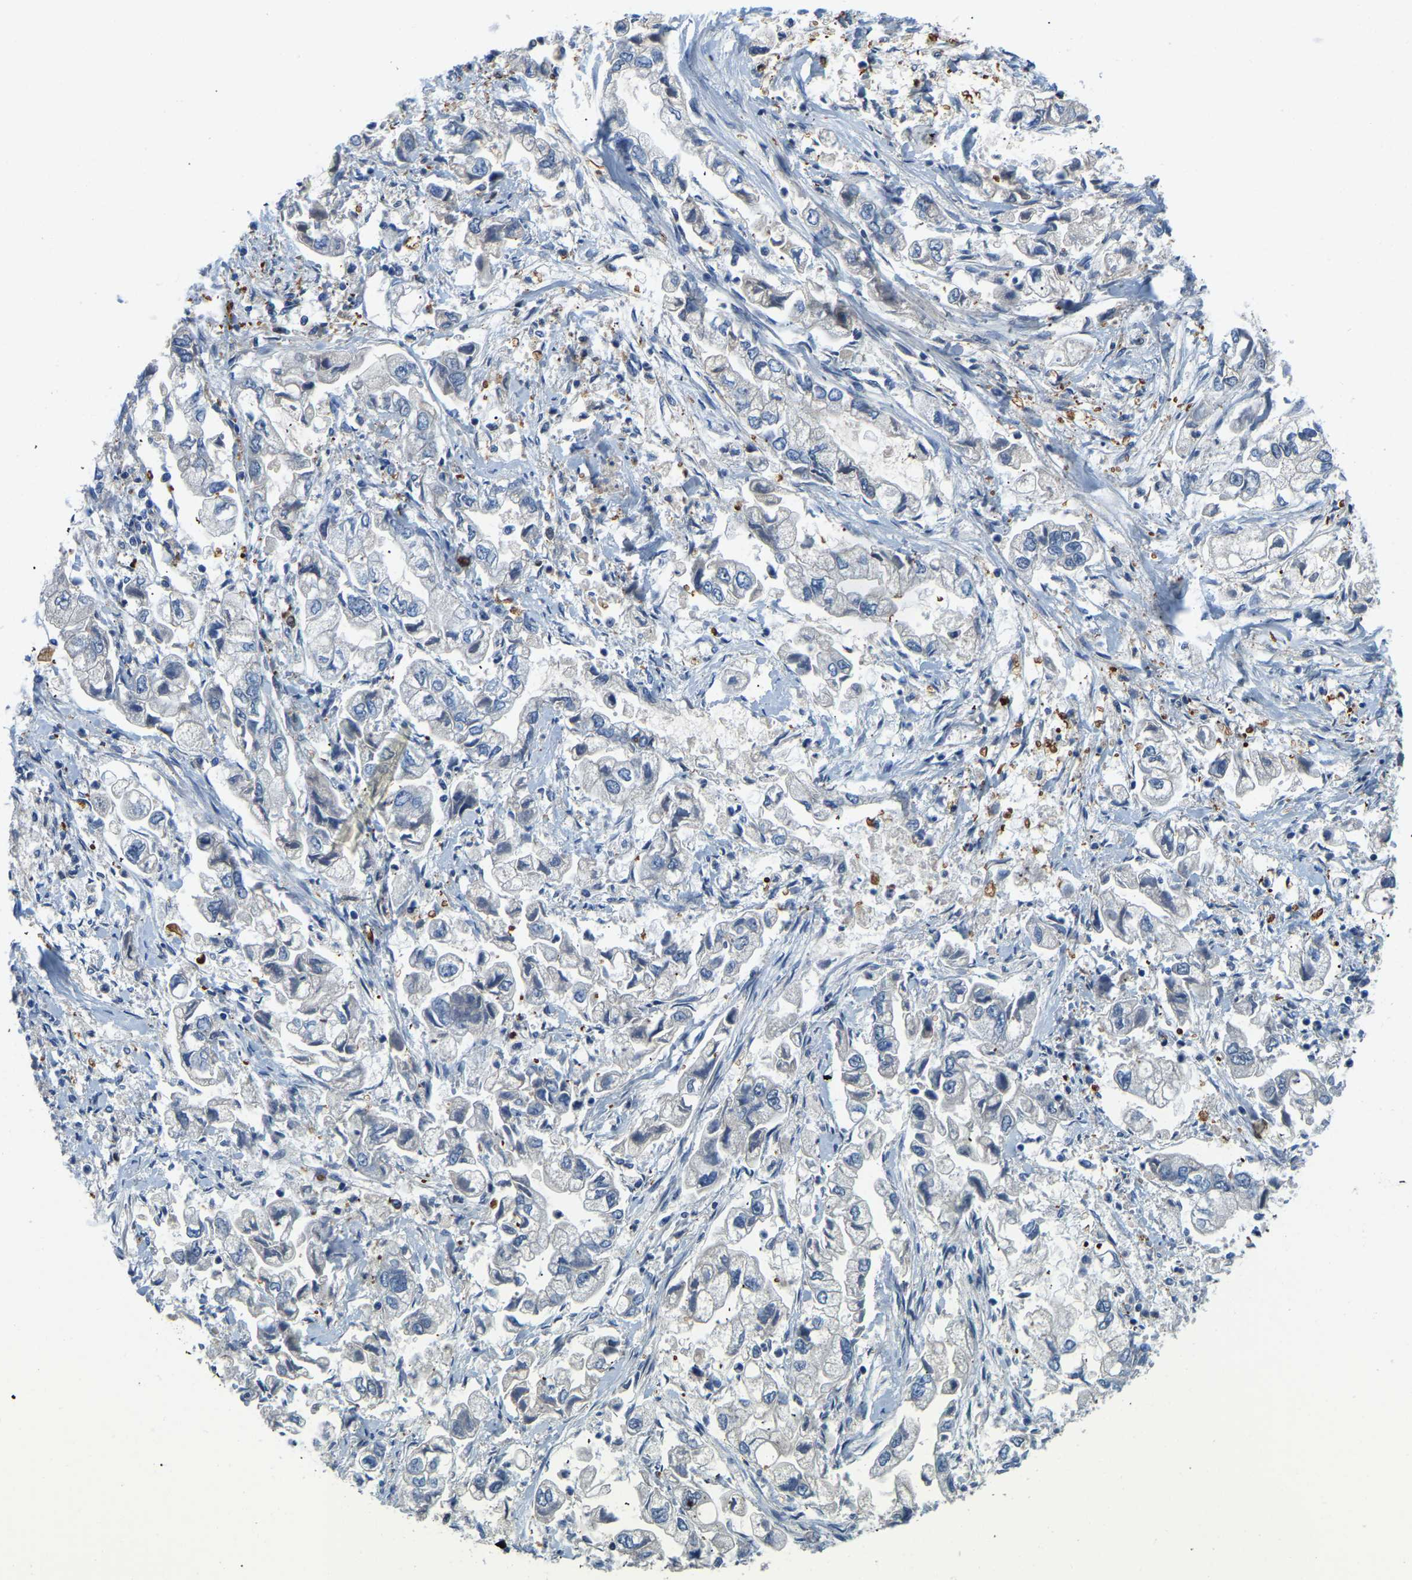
{"staining": {"intensity": "negative", "quantity": "none", "location": "none"}, "tissue": "stomach cancer", "cell_type": "Tumor cells", "image_type": "cancer", "snomed": [{"axis": "morphology", "description": "Normal tissue, NOS"}, {"axis": "morphology", "description": "Adenocarcinoma, NOS"}, {"axis": "topography", "description": "Stomach"}], "caption": "Immunohistochemical staining of human adenocarcinoma (stomach) demonstrates no significant positivity in tumor cells.", "gene": "LIAS", "patient": {"sex": "male", "age": 62}}